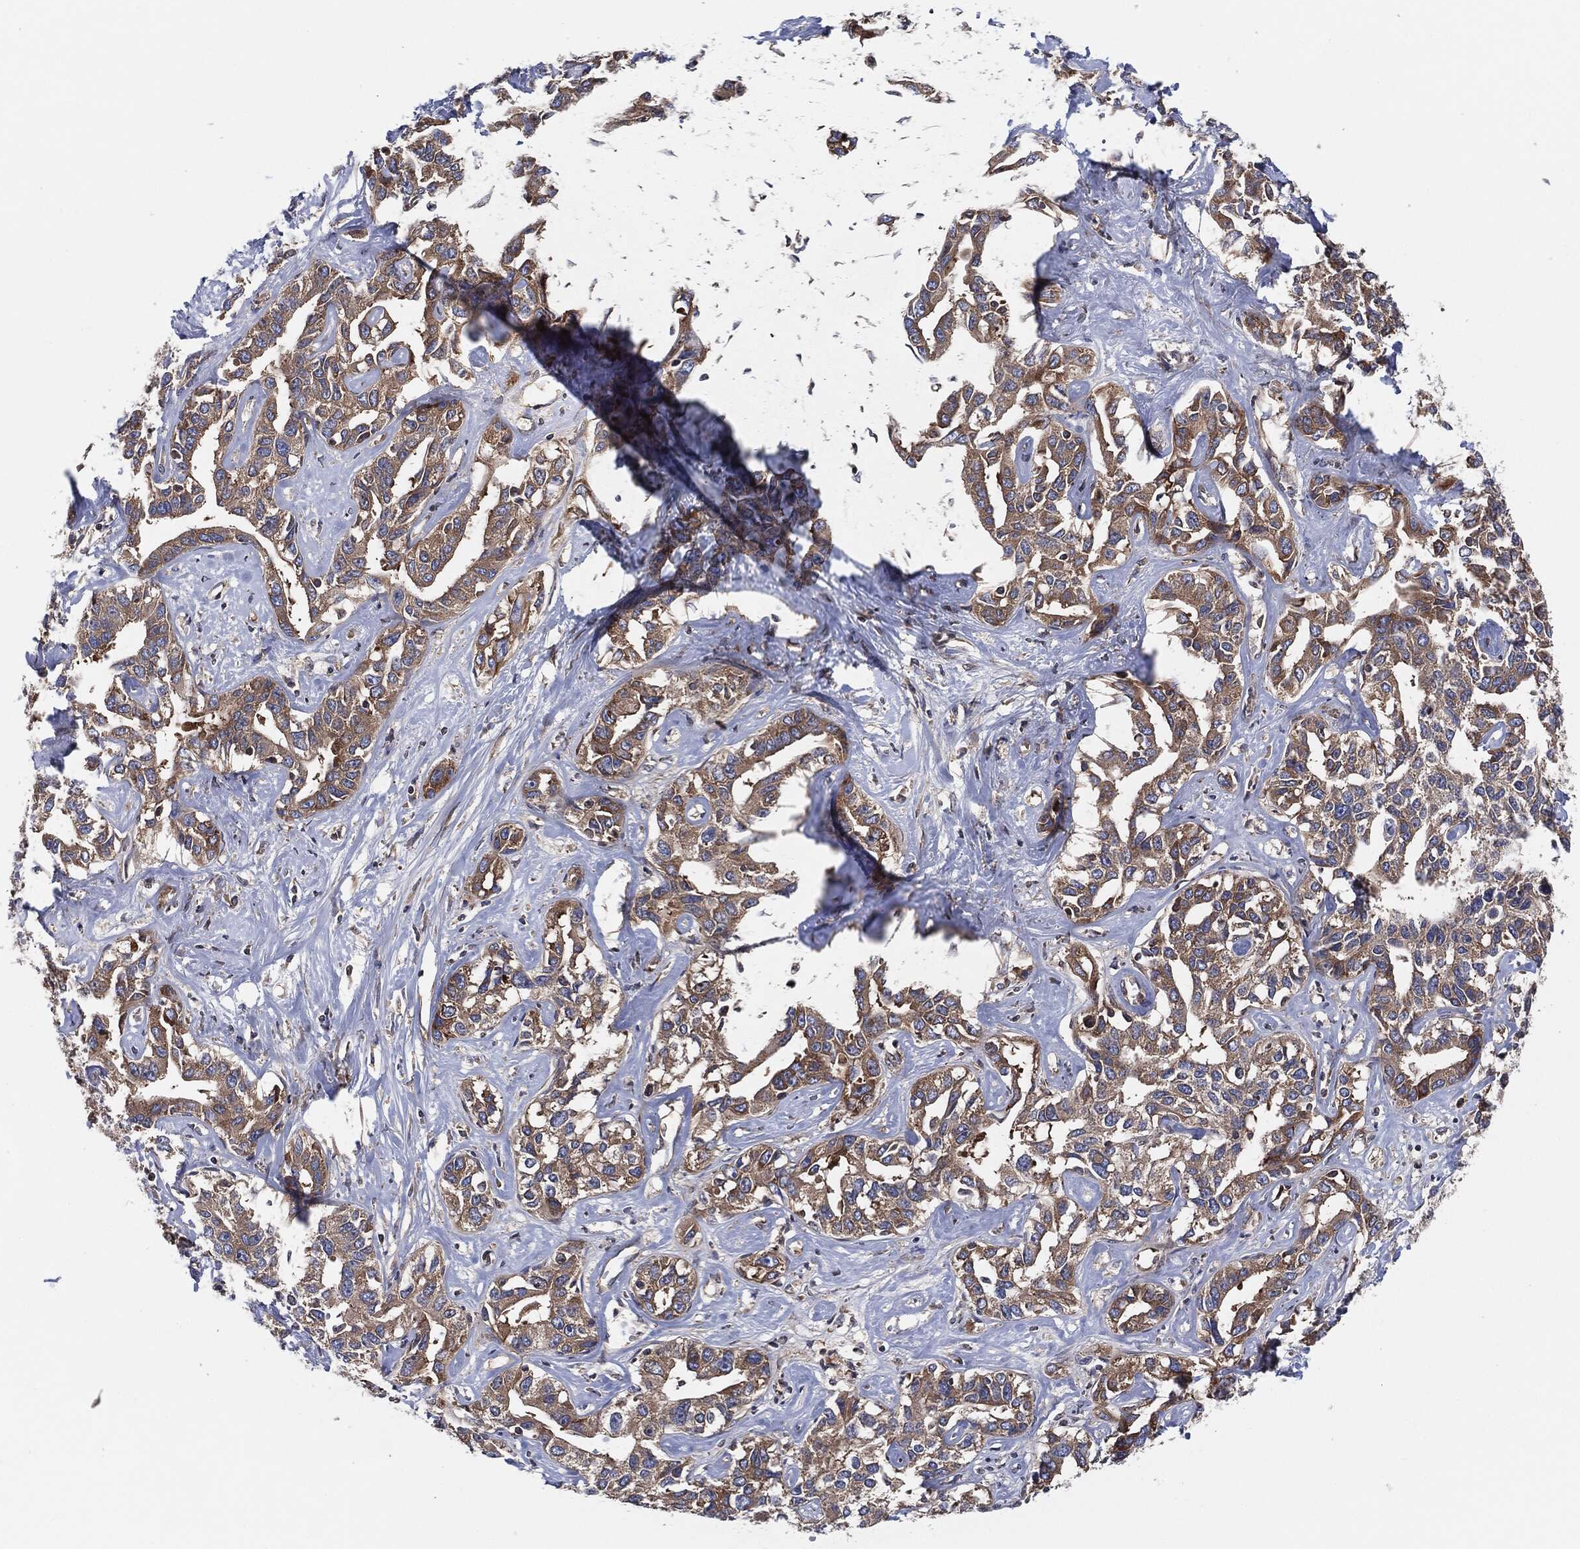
{"staining": {"intensity": "moderate", "quantity": "25%-75%", "location": "cytoplasmic/membranous"}, "tissue": "liver cancer", "cell_type": "Tumor cells", "image_type": "cancer", "snomed": [{"axis": "morphology", "description": "Cholangiocarcinoma"}, {"axis": "topography", "description": "Liver"}], "caption": "Human liver cancer stained with a protein marker reveals moderate staining in tumor cells.", "gene": "EIF2S2", "patient": {"sex": "male", "age": 59}}